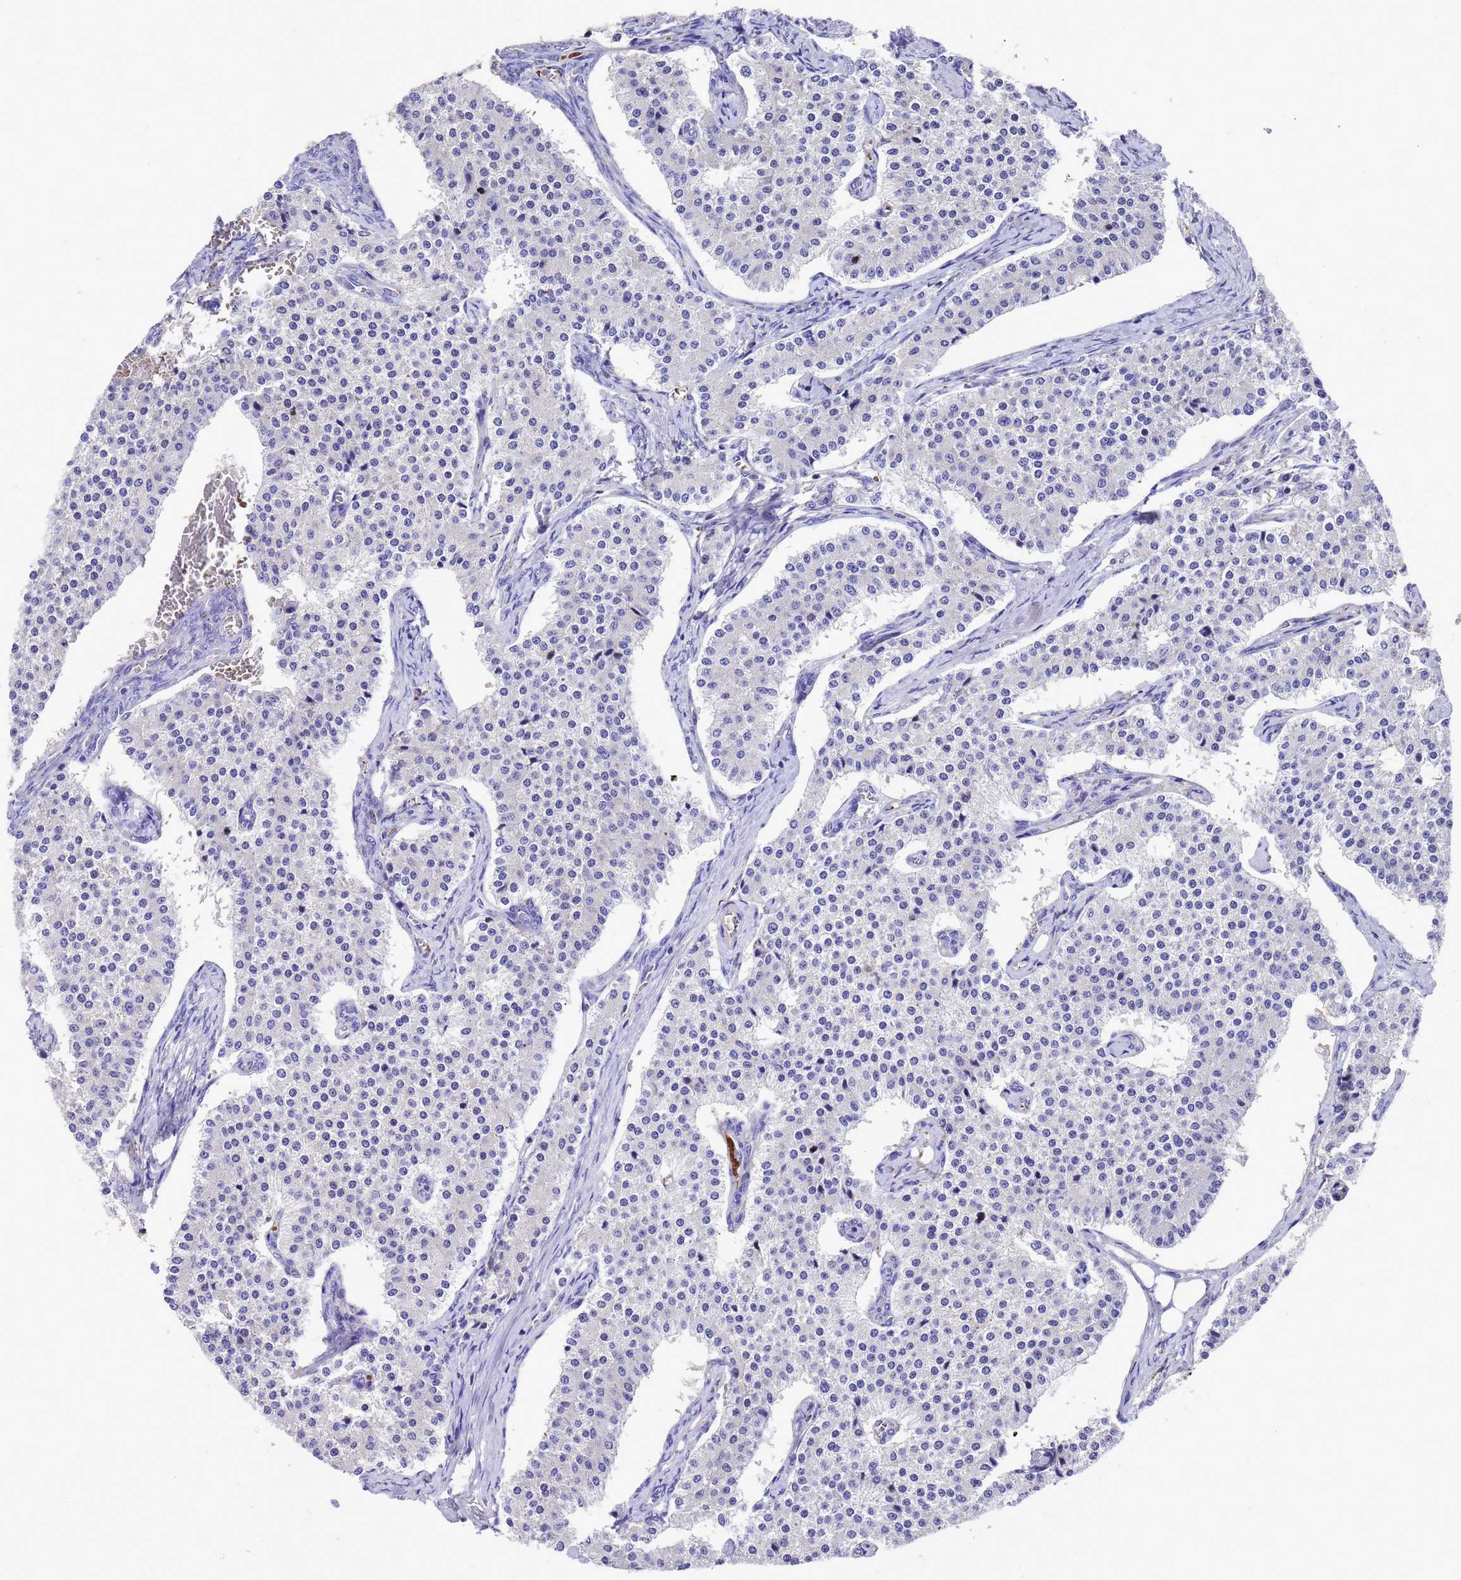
{"staining": {"intensity": "negative", "quantity": "none", "location": "none"}, "tissue": "carcinoid", "cell_type": "Tumor cells", "image_type": "cancer", "snomed": [{"axis": "morphology", "description": "Carcinoid, malignant, NOS"}, {"axis": "topography", "description": "Colon"}], "caption": "This image is of malignant carcinoid stained with IHC to label a protein in brown with the nuclei are counter-stained blue. There is no positivity in tumor cells.", "gene": "ELP6", "patient": {"sex": "female", "age": 52}}